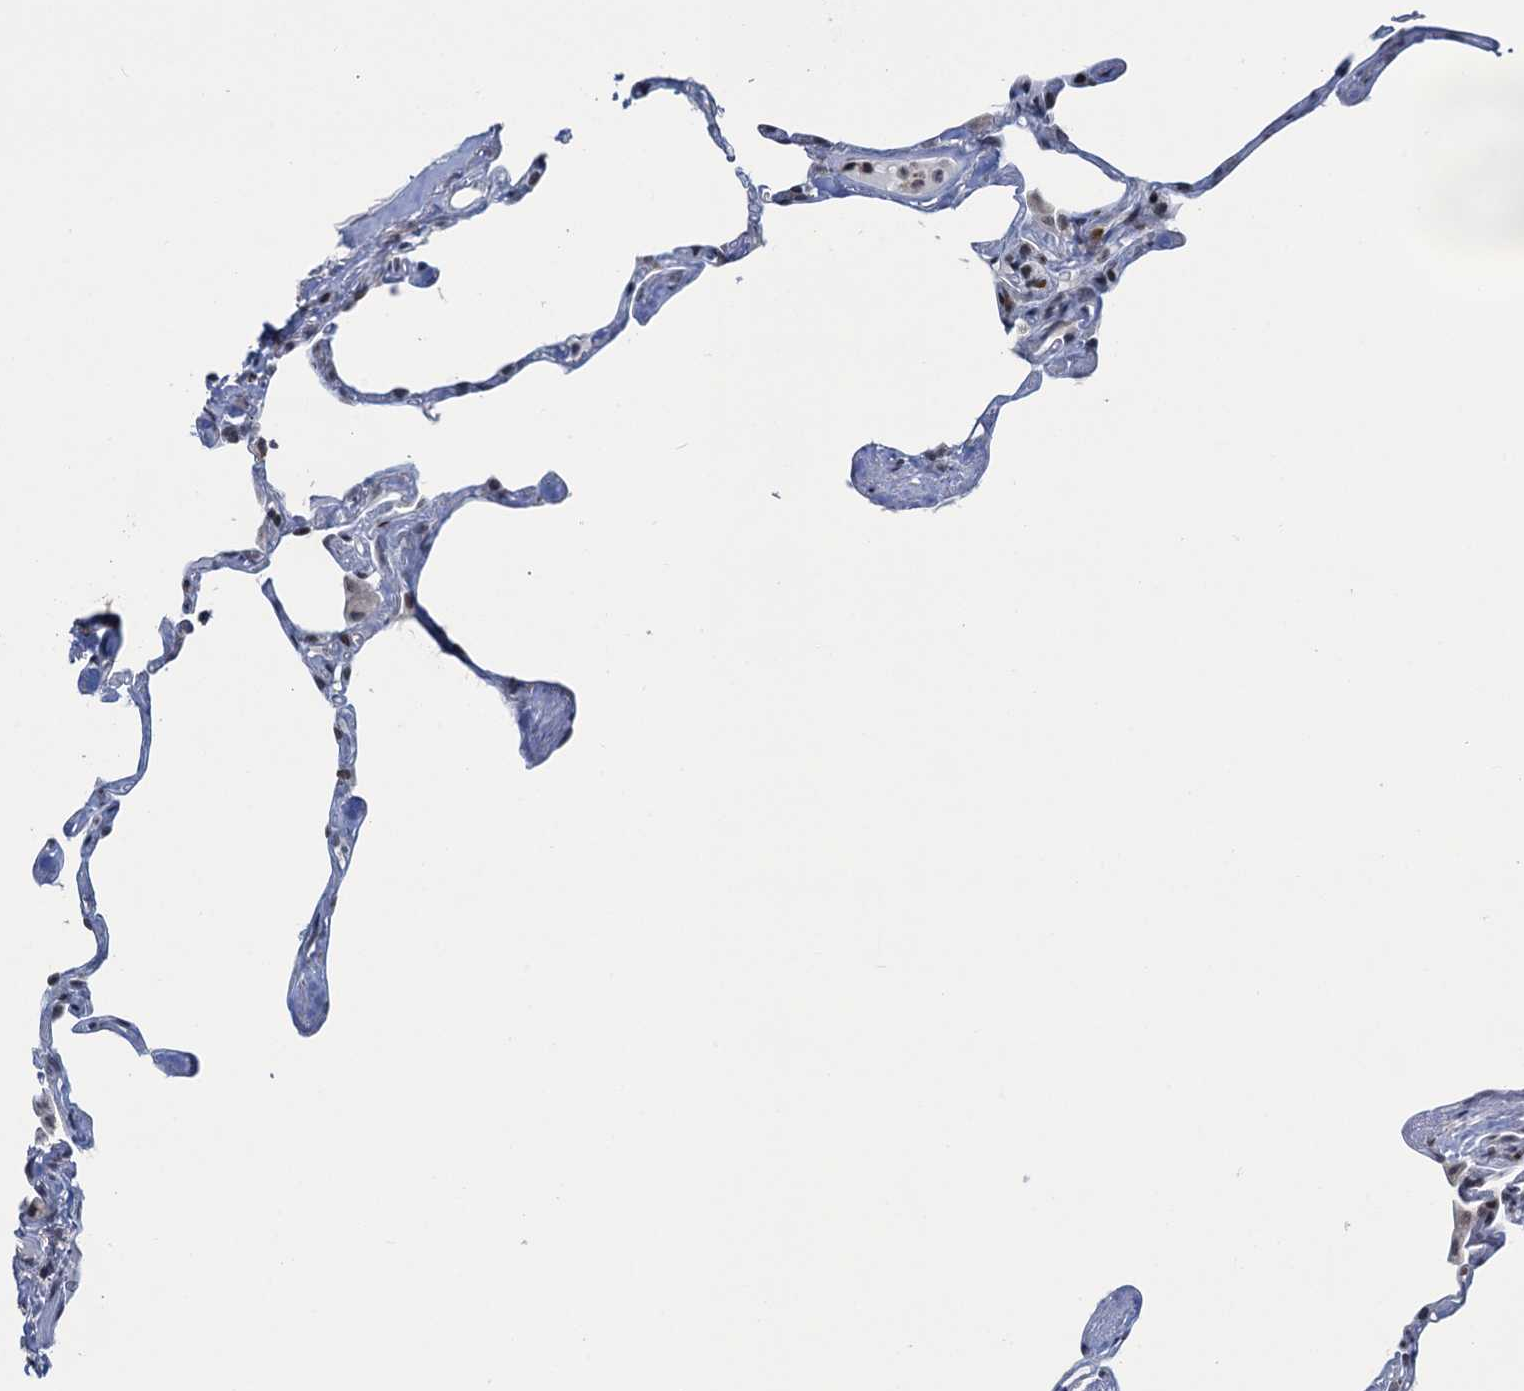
{"staining": {"intensity": "negative", "quantity": "none", "location": "none"}, "tissue": "lung", "cell_type": "Alveolar cells", "image_type": "normal", "snomed": [{"axis": "morphology", "description": "Normal tissue, NOS"}, {"axis": "topography", "description": "Lung"}], "caption": "An IHC micrograph of unremarkable lung is shown. There is no staining in alveolar cells of lung.", "gene": "FYB1", "patient": {"sex": "male", "age": 65}}